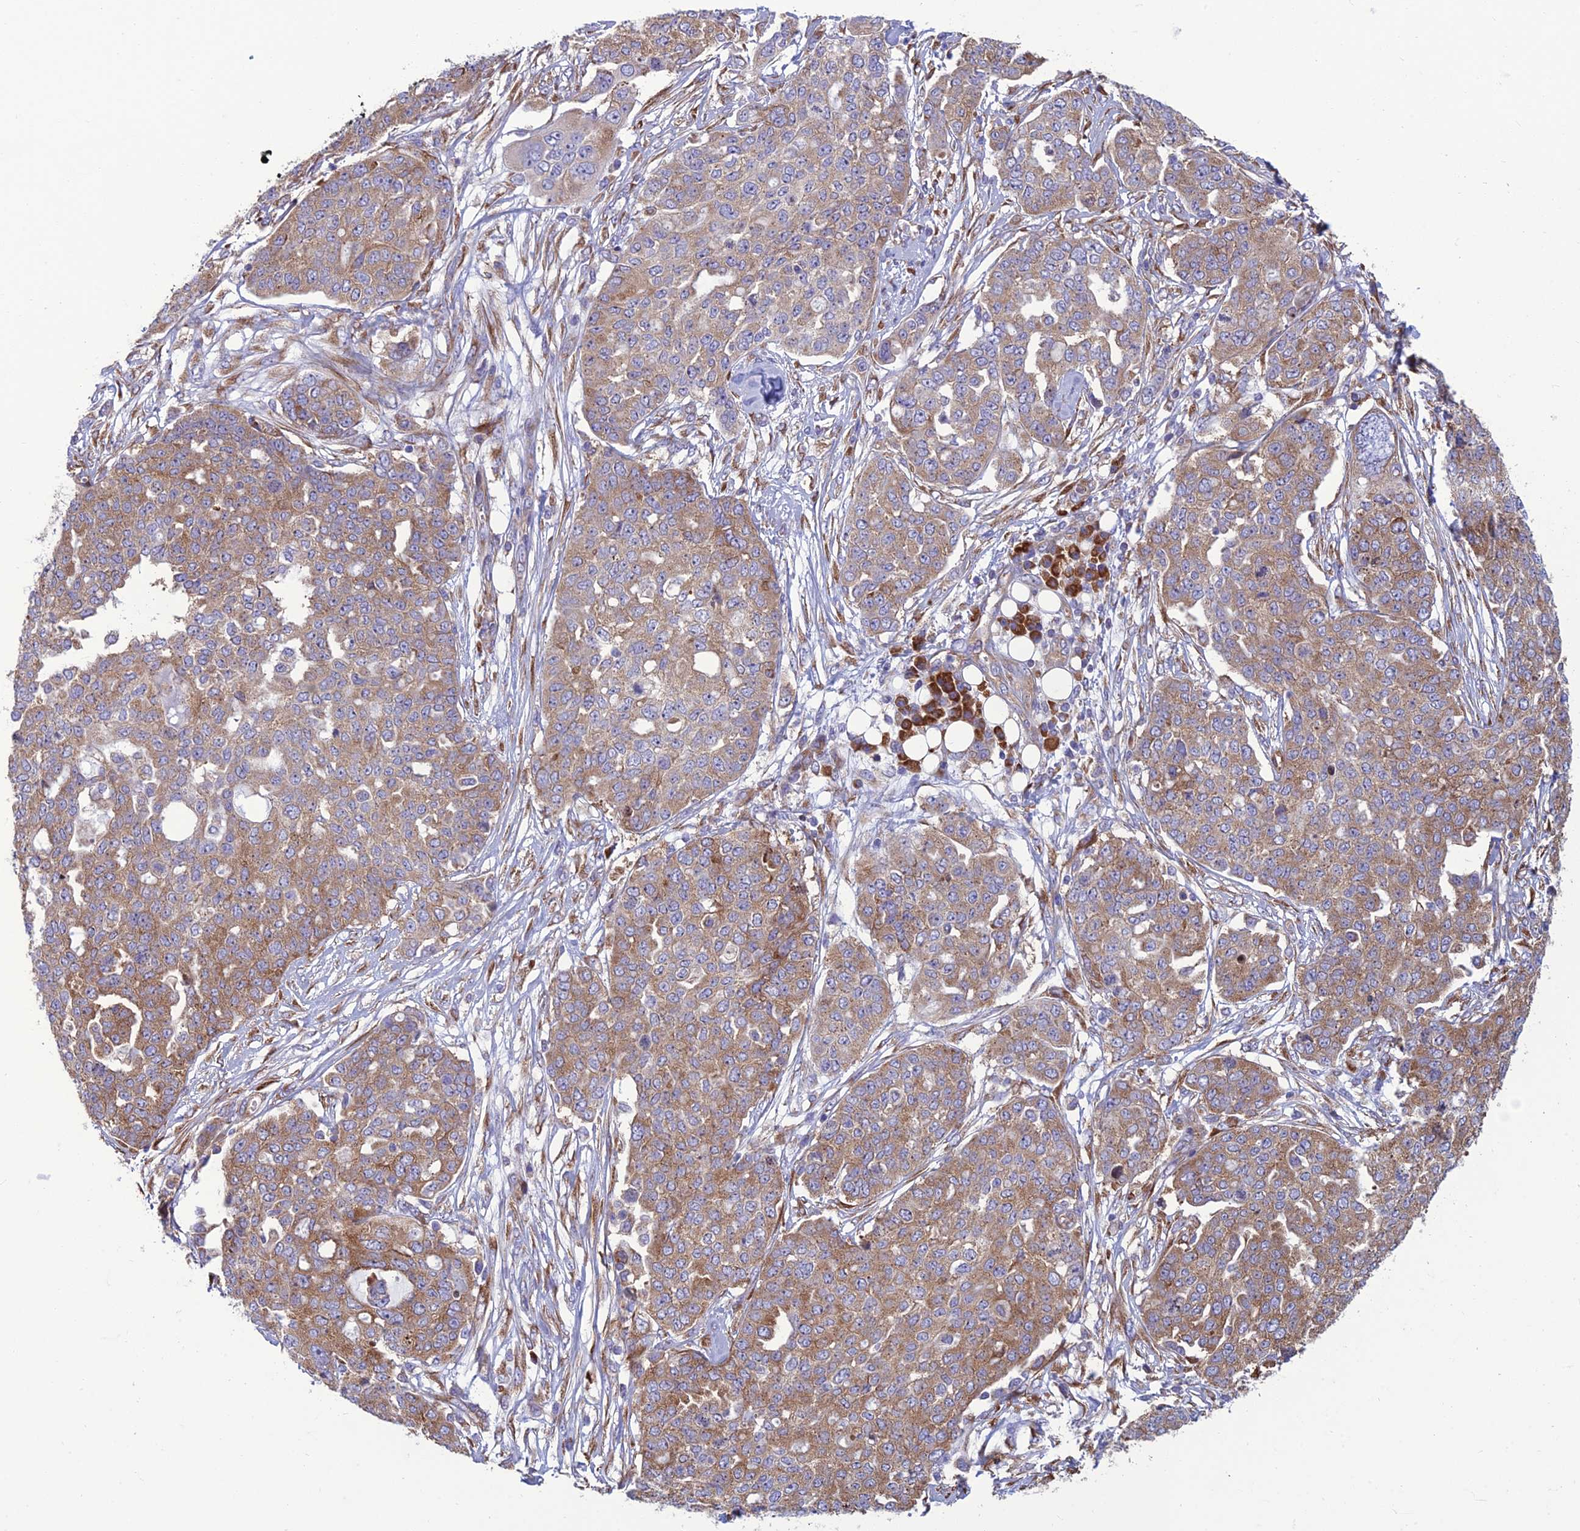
{"staining": {"intensity": "moderate", "quantity": ">75%", "location": "cytoplasmic/membranous"}, "tissue": "ovarian cancer", "cell_type": "Tumor cells", "image_type": "cancer", "snomed": [{"axis": "morphology", "description": "Cystadenocarcinoma, serous, NOS"}, {"axis": "topography", "description": "Soft tissue"}, {"axis": "topography", "description": "Ovary"}], "caption": "Tumor cells demonstrate moderate cytoplasmic/membranous expression in about >75% of cells in ovarian cancer (serous cystadenocarcinoma). The protein is shown in brown color, while the nuclei are stained blue.", "gene": "RPL17-C18orf32", "patient": {"sex": "female", "age": 57}}